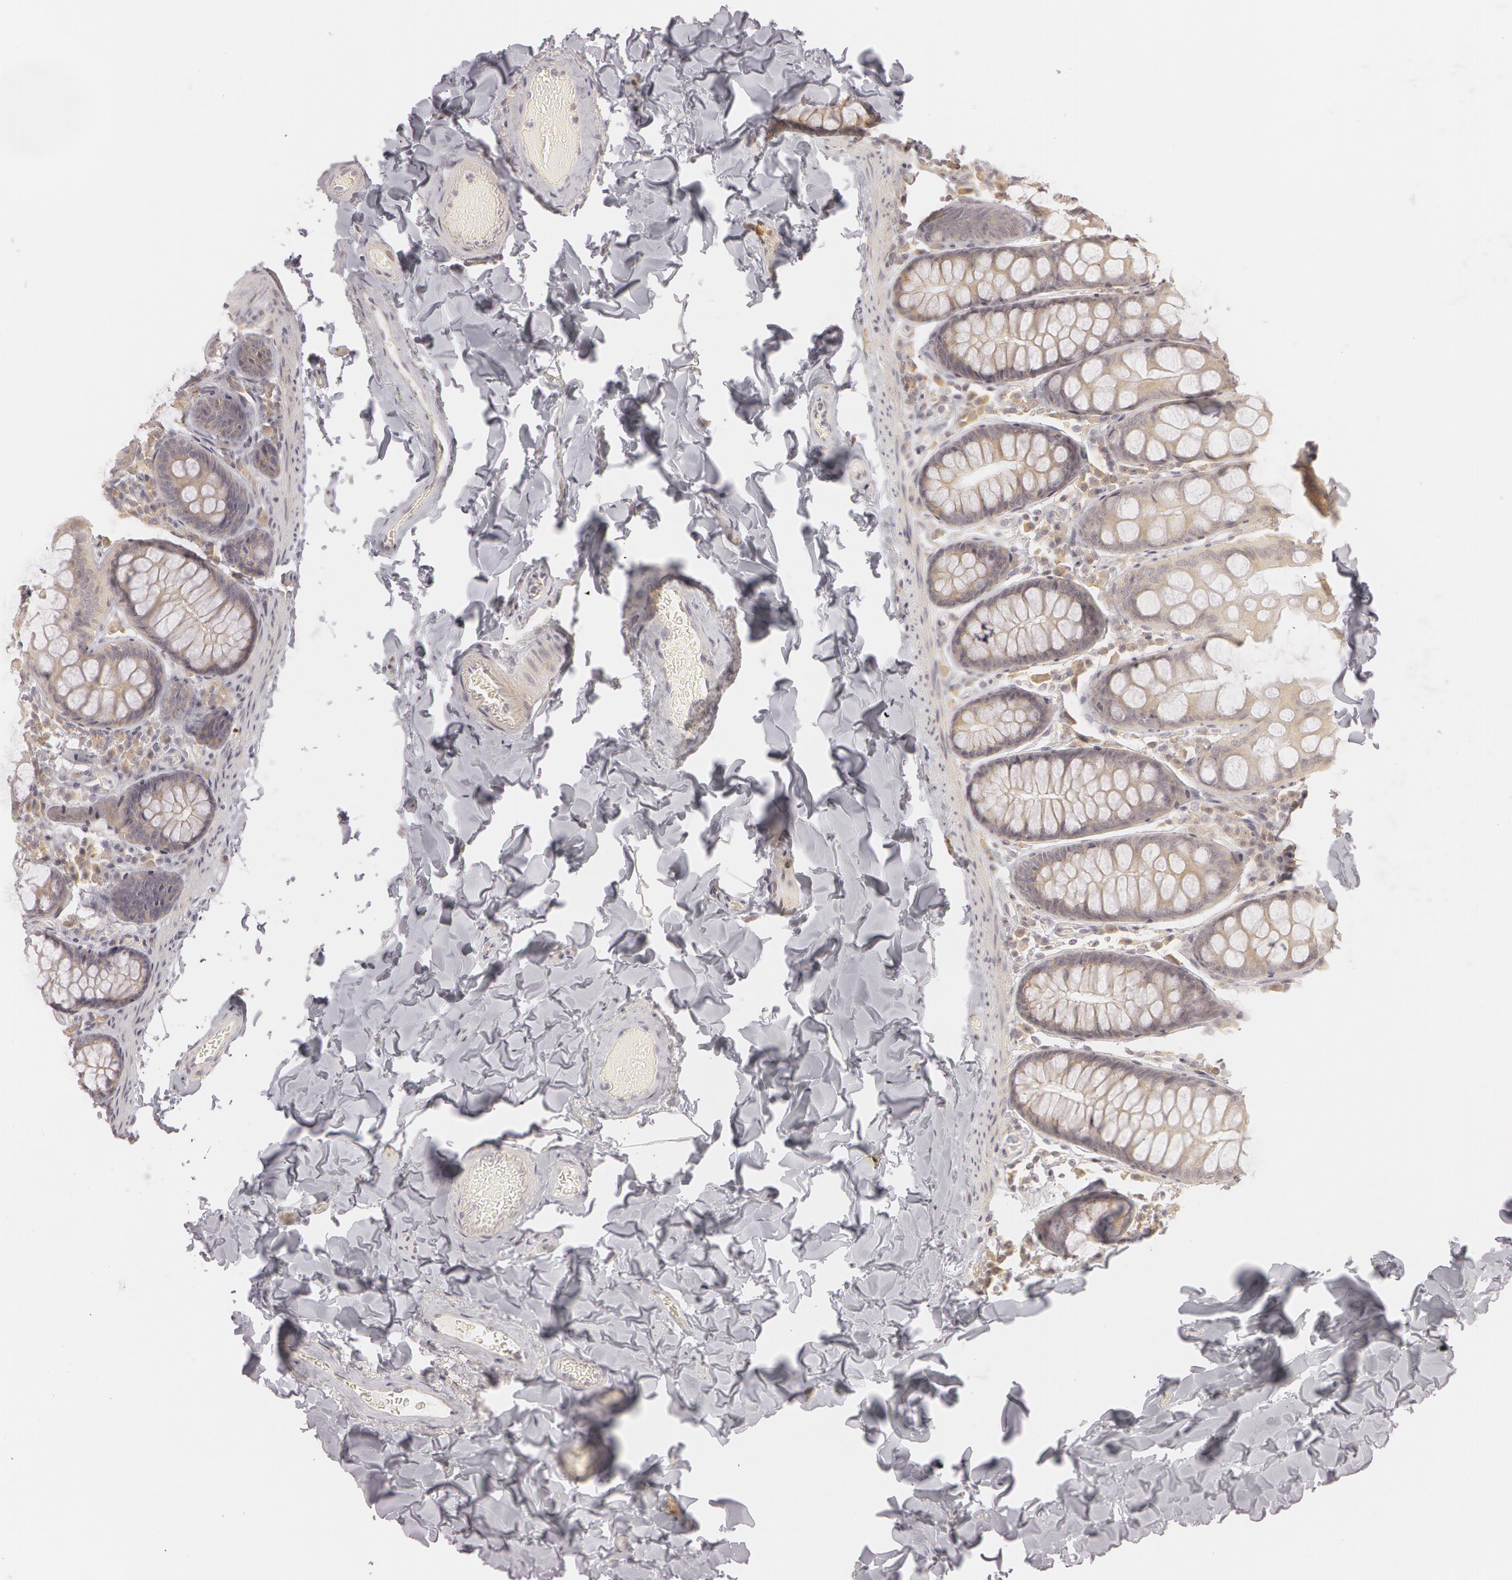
{"staining": {"intensity": "negative", "quantity": "none", "location": "none"}, "tissue": "colon", "cell_type": "Endothelial cells", "image_type": "normal", "snomed": [{"axis": "morphology", "description": "Normal tissue, NOS"}, {"axis": "topography", "description": "Colon"}], "caption": "Endothelial cells are negative for protein expression in normal human colon. (DAB immunohistochemistry visualized using brightfield microscopy, high magnification).", "gene": "RALGAPA1", "patient": {"sex": "female", "age": 61}}